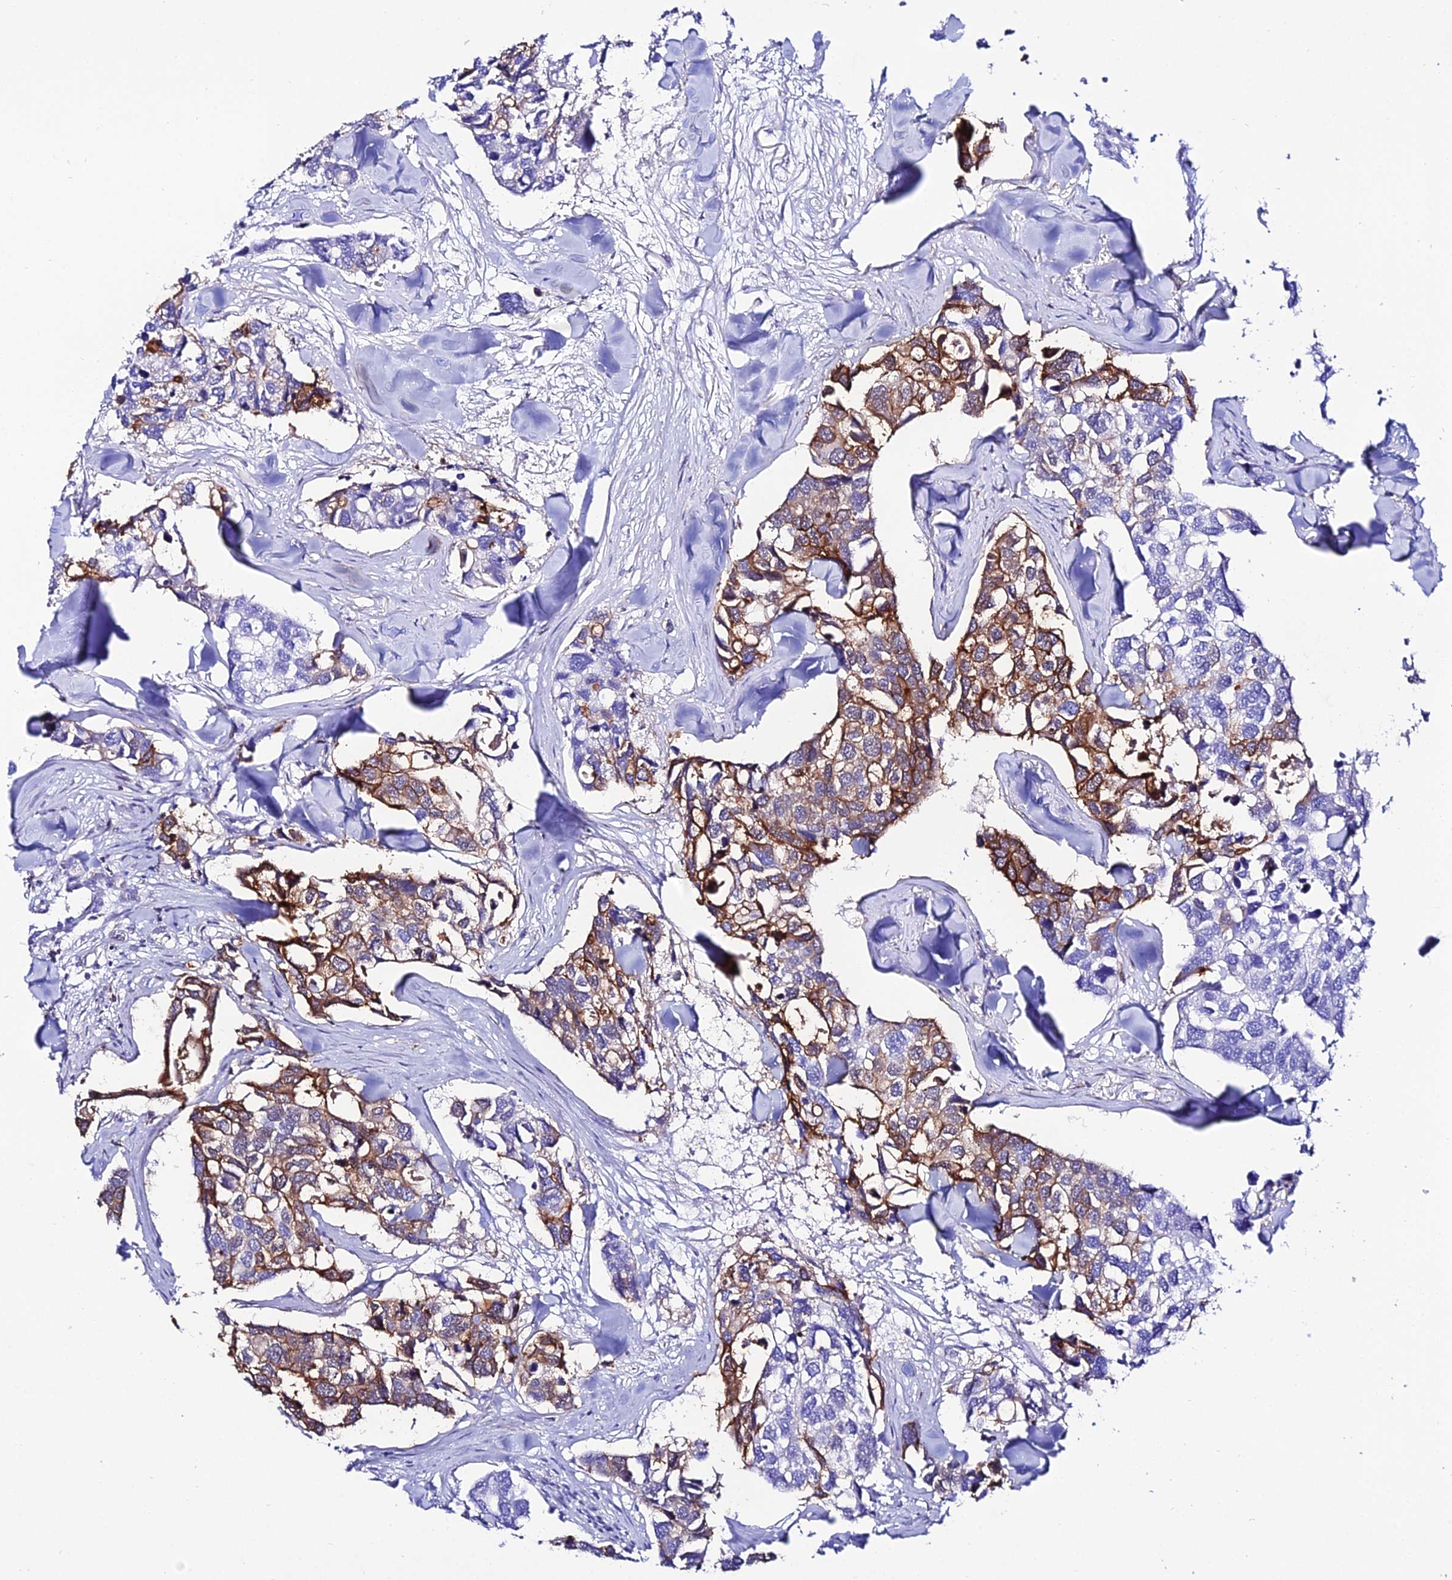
{"staining": {"intensity": "moderate", "quantity": "25%-75%", "location": "cytoplasmic/membranous"}, "tissue": "breast cancer", "cell_type": "Tumor cells", "image_type": "cancer", "snomed": [{"axis": "morphology", "description": "Duct carcinoma"}, {"axis": "topography", "description": "Breast"}], "caption": "This is an image of IHC staining of breast cancer, which shows moderate expression in the cytoplasmic/membranous of tumor cells.", "gene": "S100A16", "patient": {"sex": "female", "age": 83}}